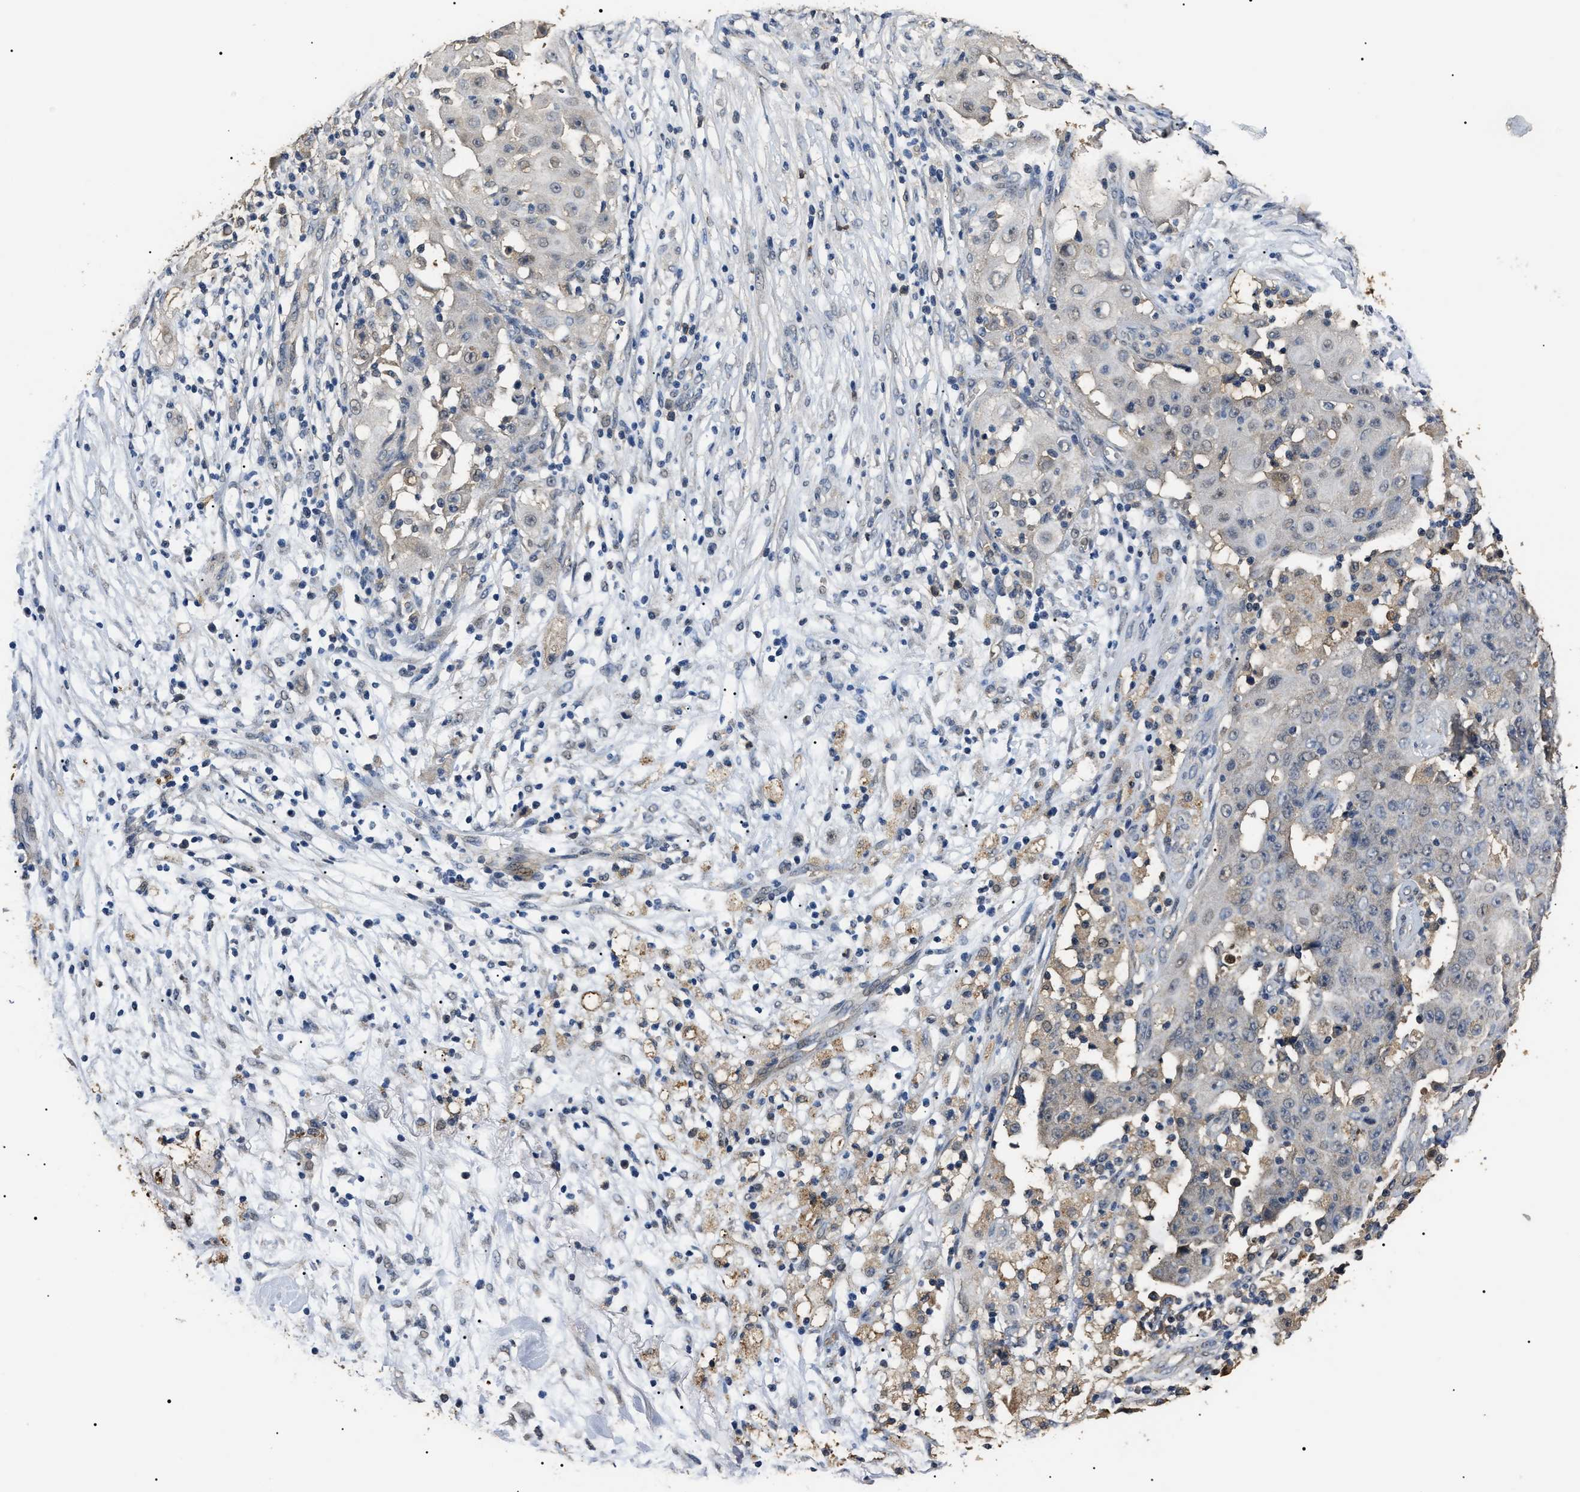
{"staining": {"intensity": "negative", "quantity": "none", "location": "none"}, "tissue": "ovarian cancer", "cell_type": "Tumor cells", "image_type": "cancer", "snomed": [{"axis": "morphology", "description": "Carcinoma, endometroid"}, {"axis": "topography", "description": "Ovary"}], "caption": "An immunohistochemistry histopathology image of ovarian cancer (endometroid carcinoma) is shown. There is no staining in tumor cells of ovarian cancer (endometroid carcinoma). The staining was performed using DAB to visualize the protein expression in brown, while the nuclei were stained in blue with hematoxylin (Magnification: 20x).", "gene": "PSMD8", "patient": {"sex": "female", "age": 42}}